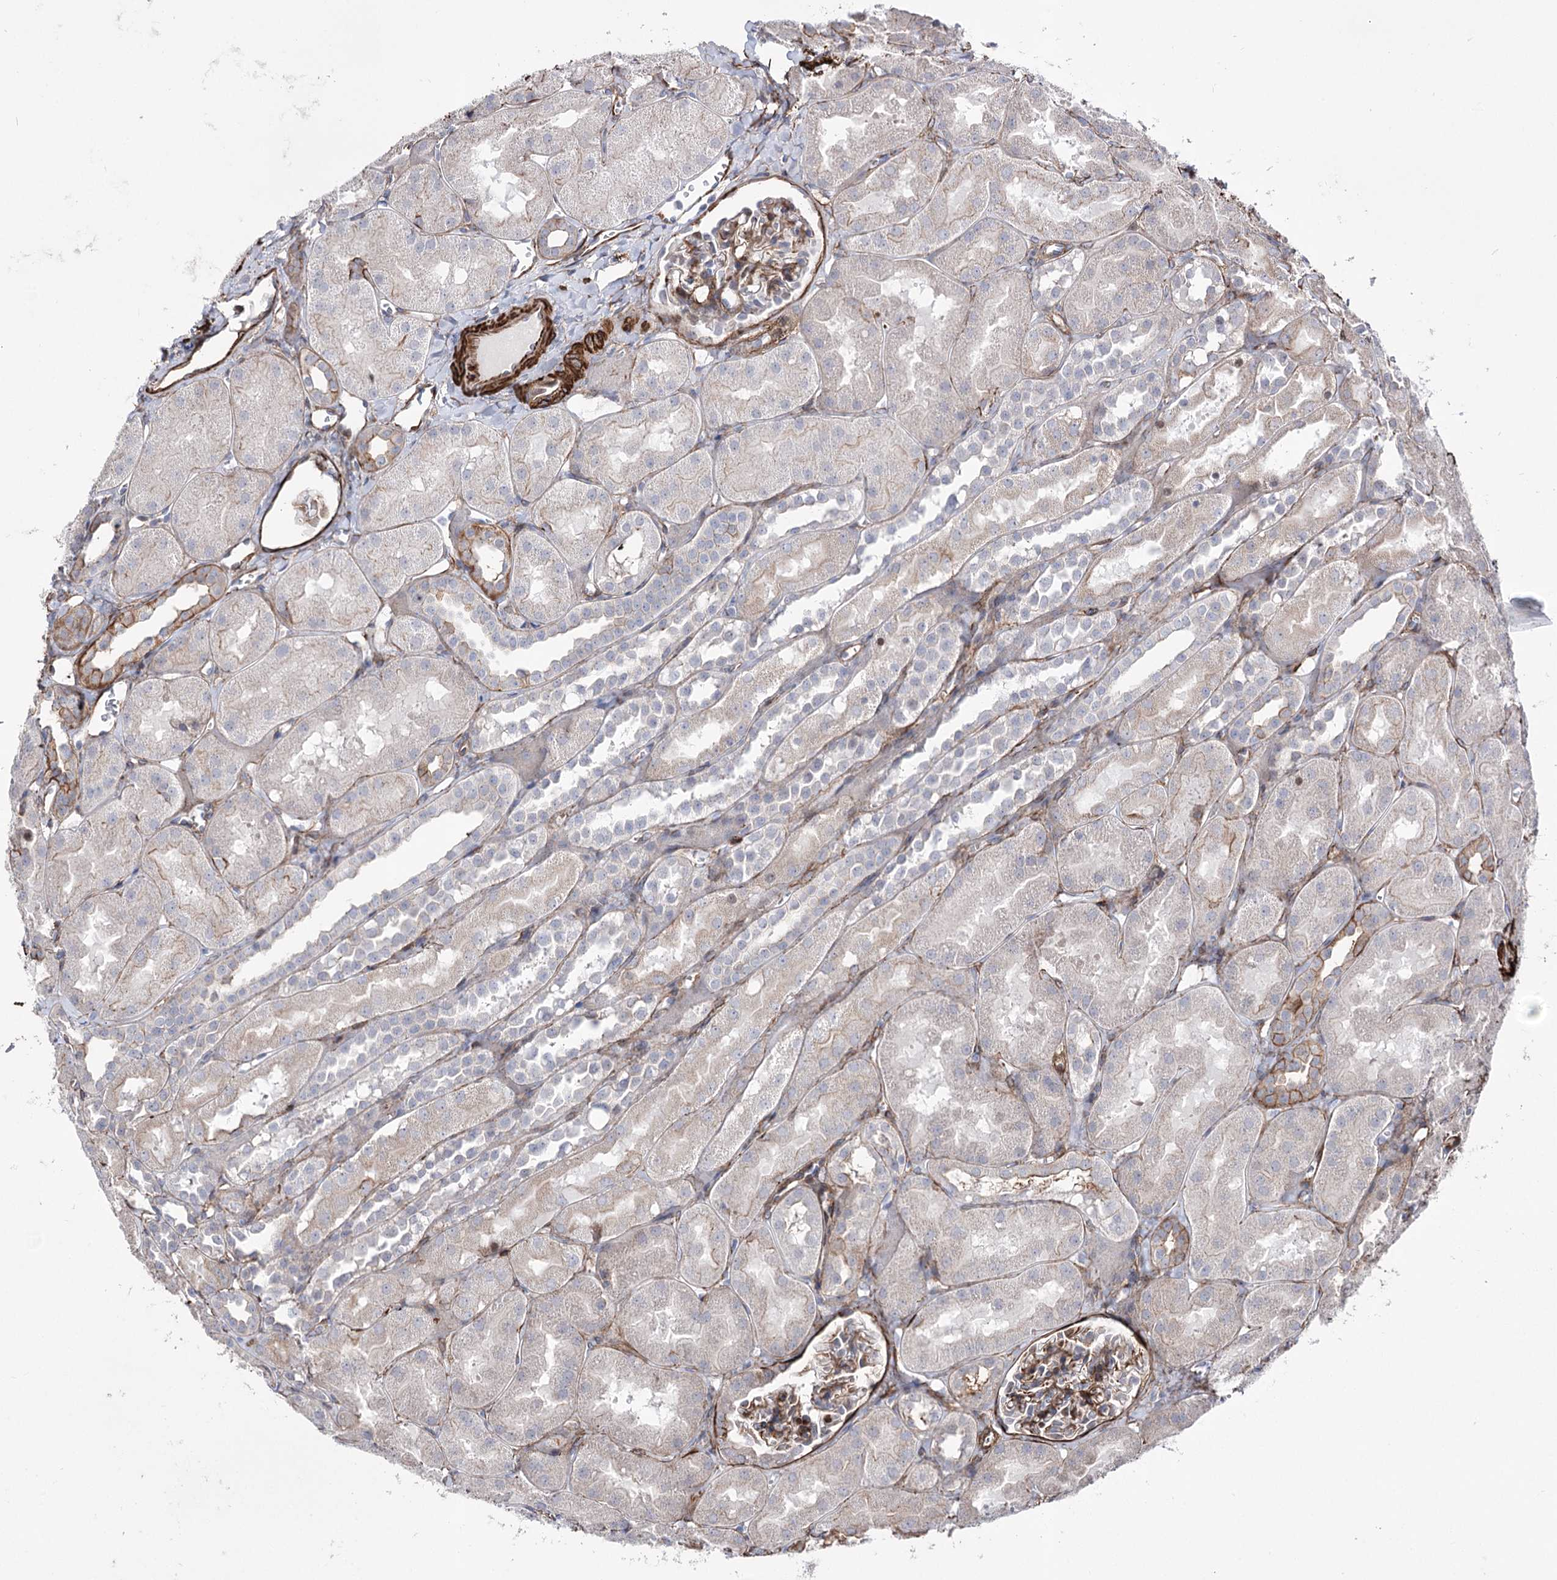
{"staining": {"intensity": "moderate", "quantity": "25%-75%", "location": "cytoplasmic/membranous"}, "tissue": "kidney", "cell_type": "Cells in glomeruli", "image_type": "normal", "snomed": [{"axis": "morphology", "description": "Normal tissue, NOS"}, {"axis": "topography", "description": "Kidney"}, {"axis": "topography", "description": "Urinary bladder"}], "caption": "DAB immunohistochemical staining of normal kidney demonstrates moderate cytoplasmic/membranous protein staining in approximately 25%-75% of cells in glomeruli.", "gene": "ARHGAP20", "patient": {"sex": "male", "age": 16}}